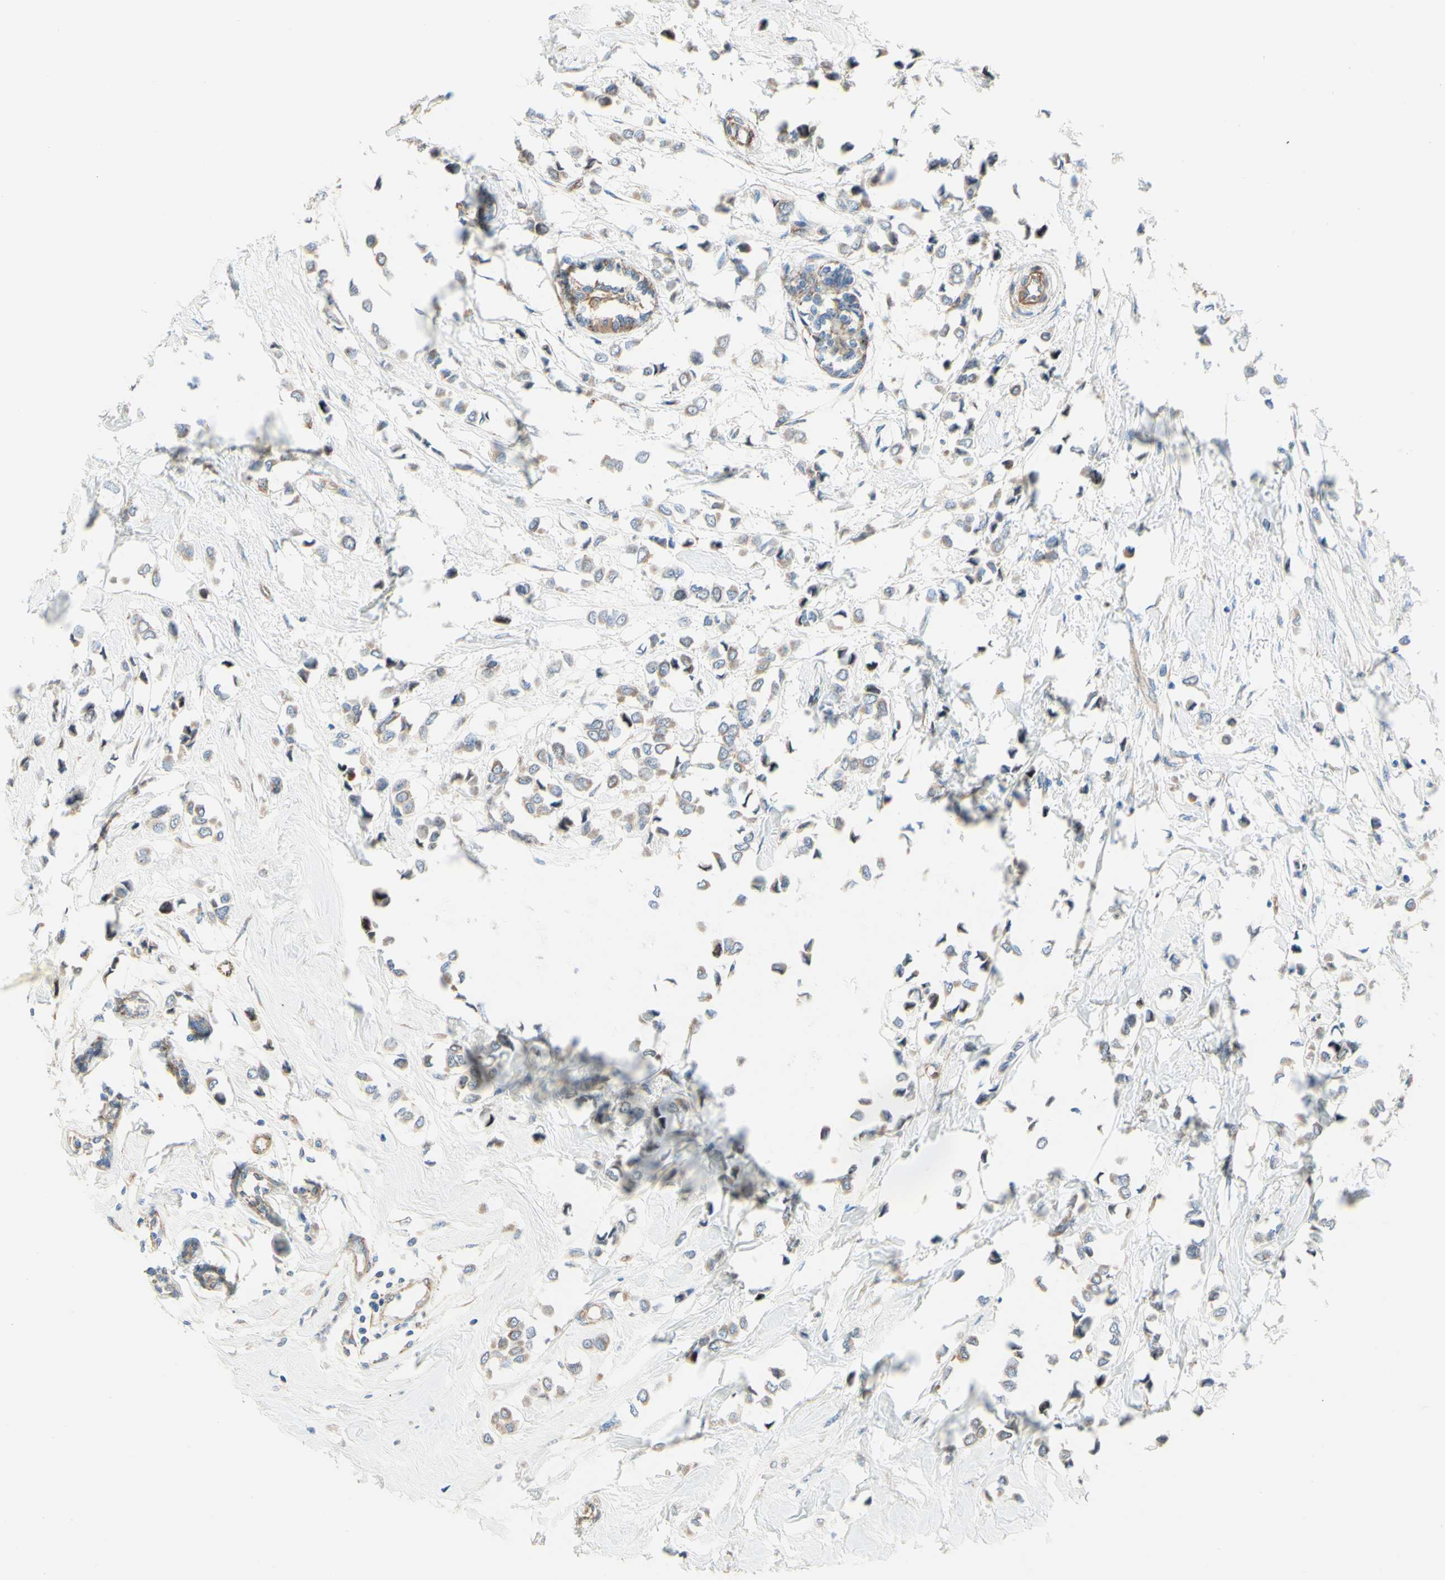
{"staining": {"intensity": "weak", "quantity": ">75%", "location": "cytoplasmic/membranous"}, "tissue": "breast cancer", "cell_type": "Tumor cells", "image_type": "cancer", "snomed": [{"axis": "morphology", "description": "Lobular carcinoma"}, {"axis": "topography", "description": "Breast"}], "caption": "IHC photomicrograph of neoplastic tissue: human breast cancer (lobular carcinoma) stained using immunohistochemistry (IHC) exhibits low levels of weak protein expression localized specifically in the cytoplasmic/membranous of tumor cells, appearing as a cytoplasmic/membranous brown color.", "gene": "ENDOD1", "patient": {"sex": "female", "age": 51}}